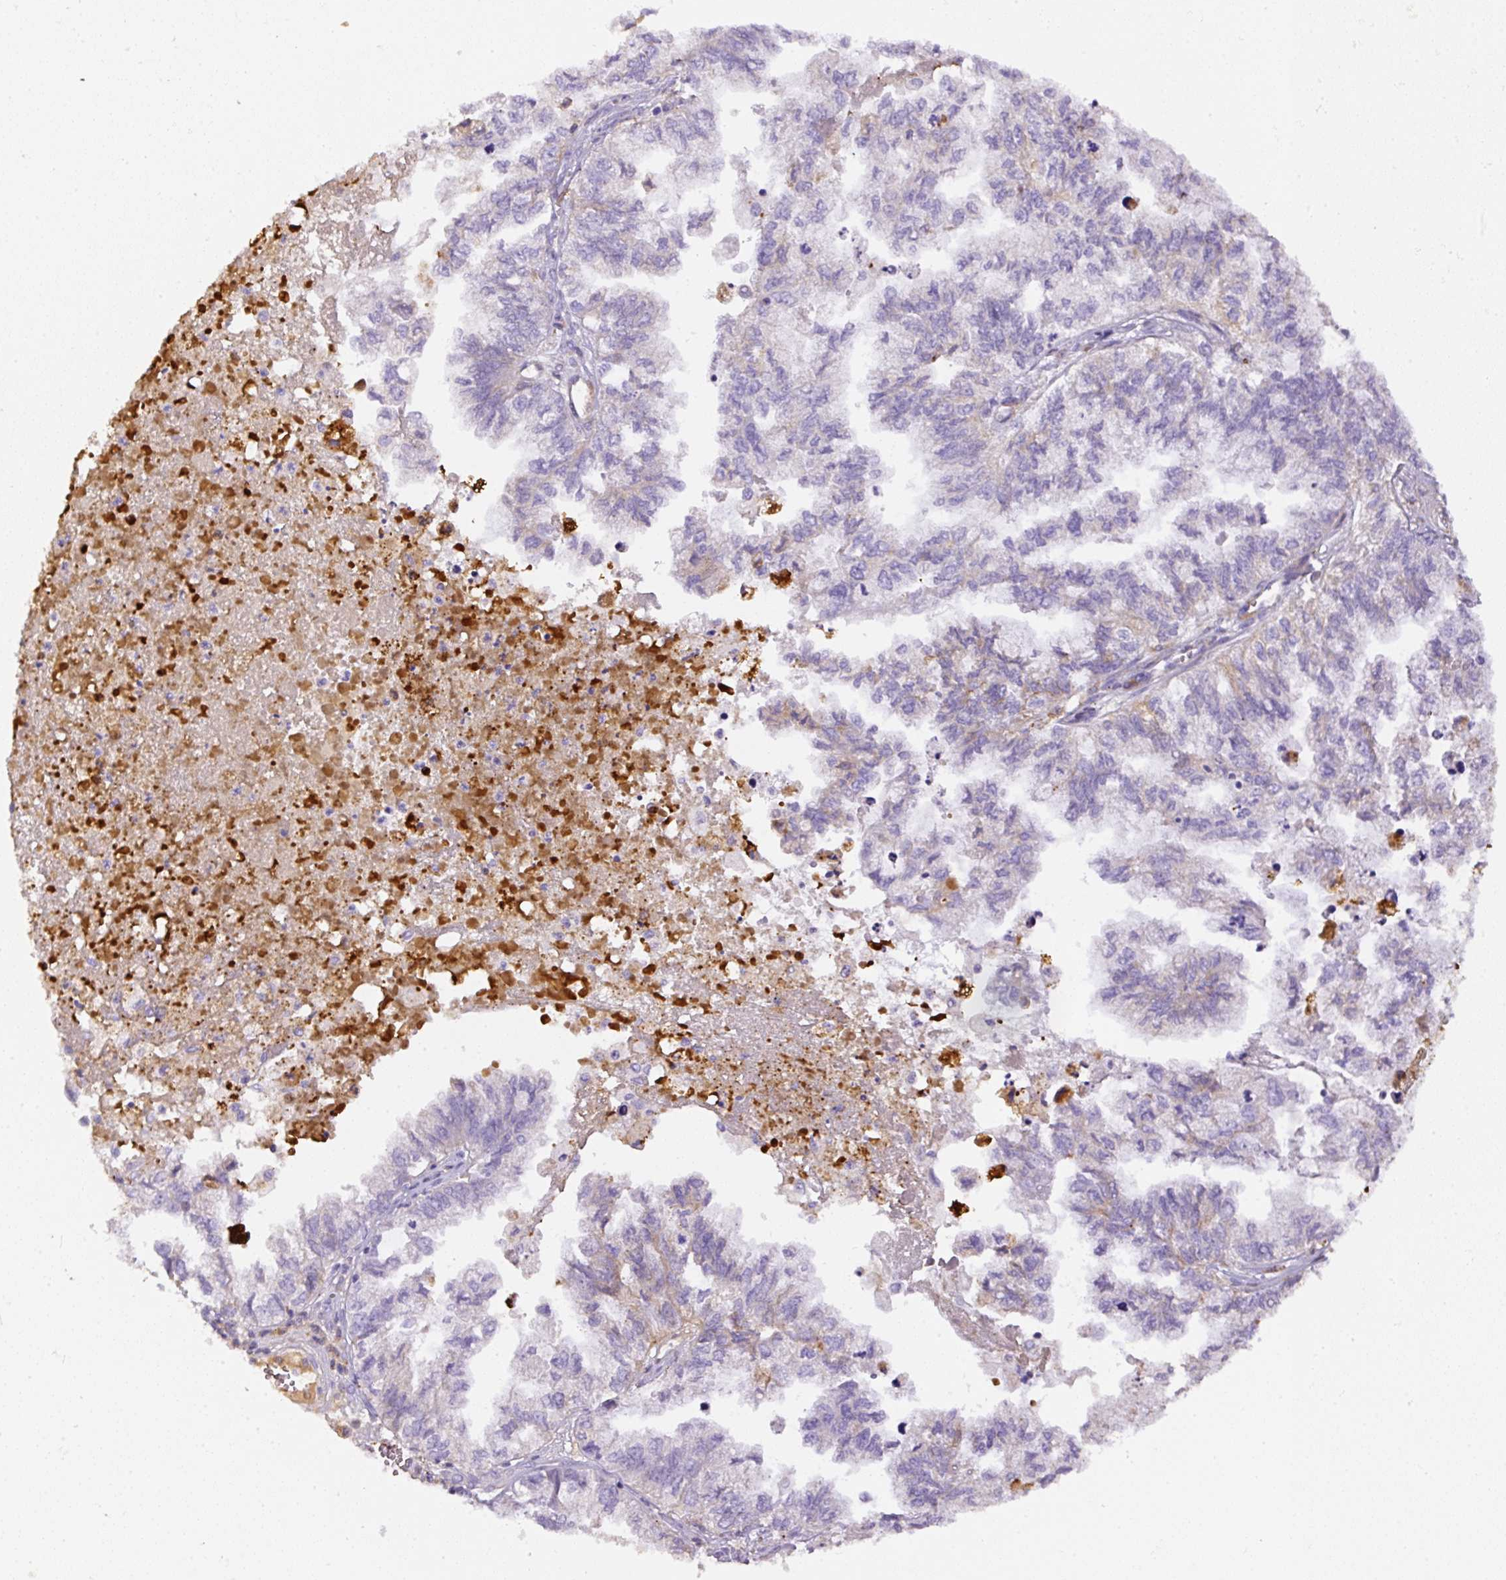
{"staining": {"intensity": "negative", "quantity": "none", "location": "none"}, "tissue": "ovarian cancer", "cell_type": "Tumor cells", "image_type": "cancer", "snomed": [{"axis": "morphology", "description": "Cystadenocarcinoma, mucinous, NOS"}, {"axis": "topography", "description": "Ovary"}], "caption": "IHC micrograph of neoplastic tissue: human ovarian cancer stained with DAB (3,3'-diaminobenzidine) displays no significant protein staining in tumor cells. (Stains: DAB immunohistochemistry (IHC) with hematoxylin counter stain, Microscopy: brightfield microscopy at high magnification).", "gene": "APCS", "patient": {"sex": "female", "age": 72}}